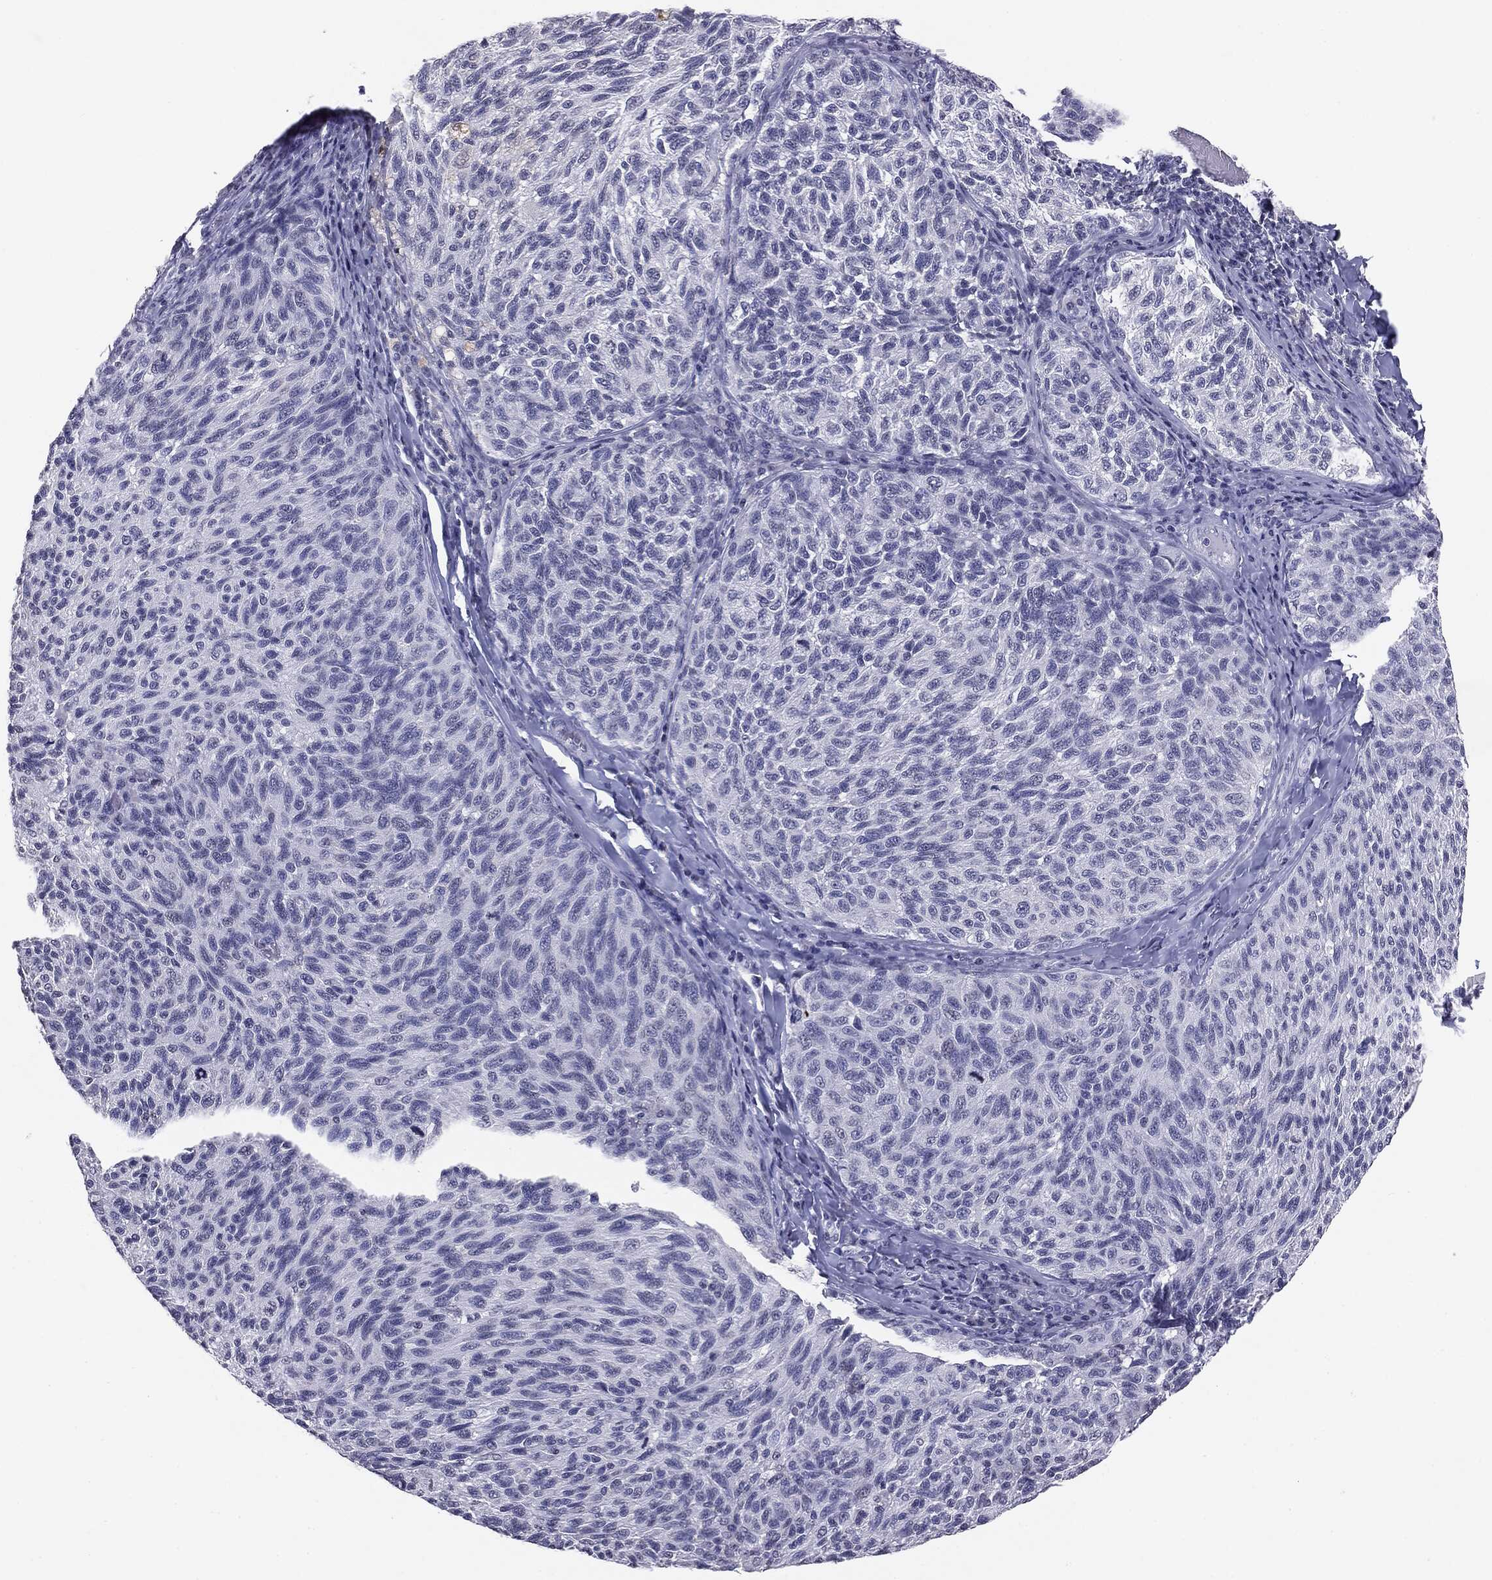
{"staining": {"intensity": "negative", "quantity": "none", "location": "none"}, "tissue": "melanoma", "cell_type": "Tumor cells", "image_type": "cancer", "snomed": [{"axis": "morphology", "description": "Malignant melanoma, NOS"}, {"axis": "topography", "description": "Skin"}], "caption": "Melanoma stained for a protein using immunohistochemistry displays no positivity tumor cells.", "gene": "SERPINB4", "patient": {"sex": "female", "age": 73}}